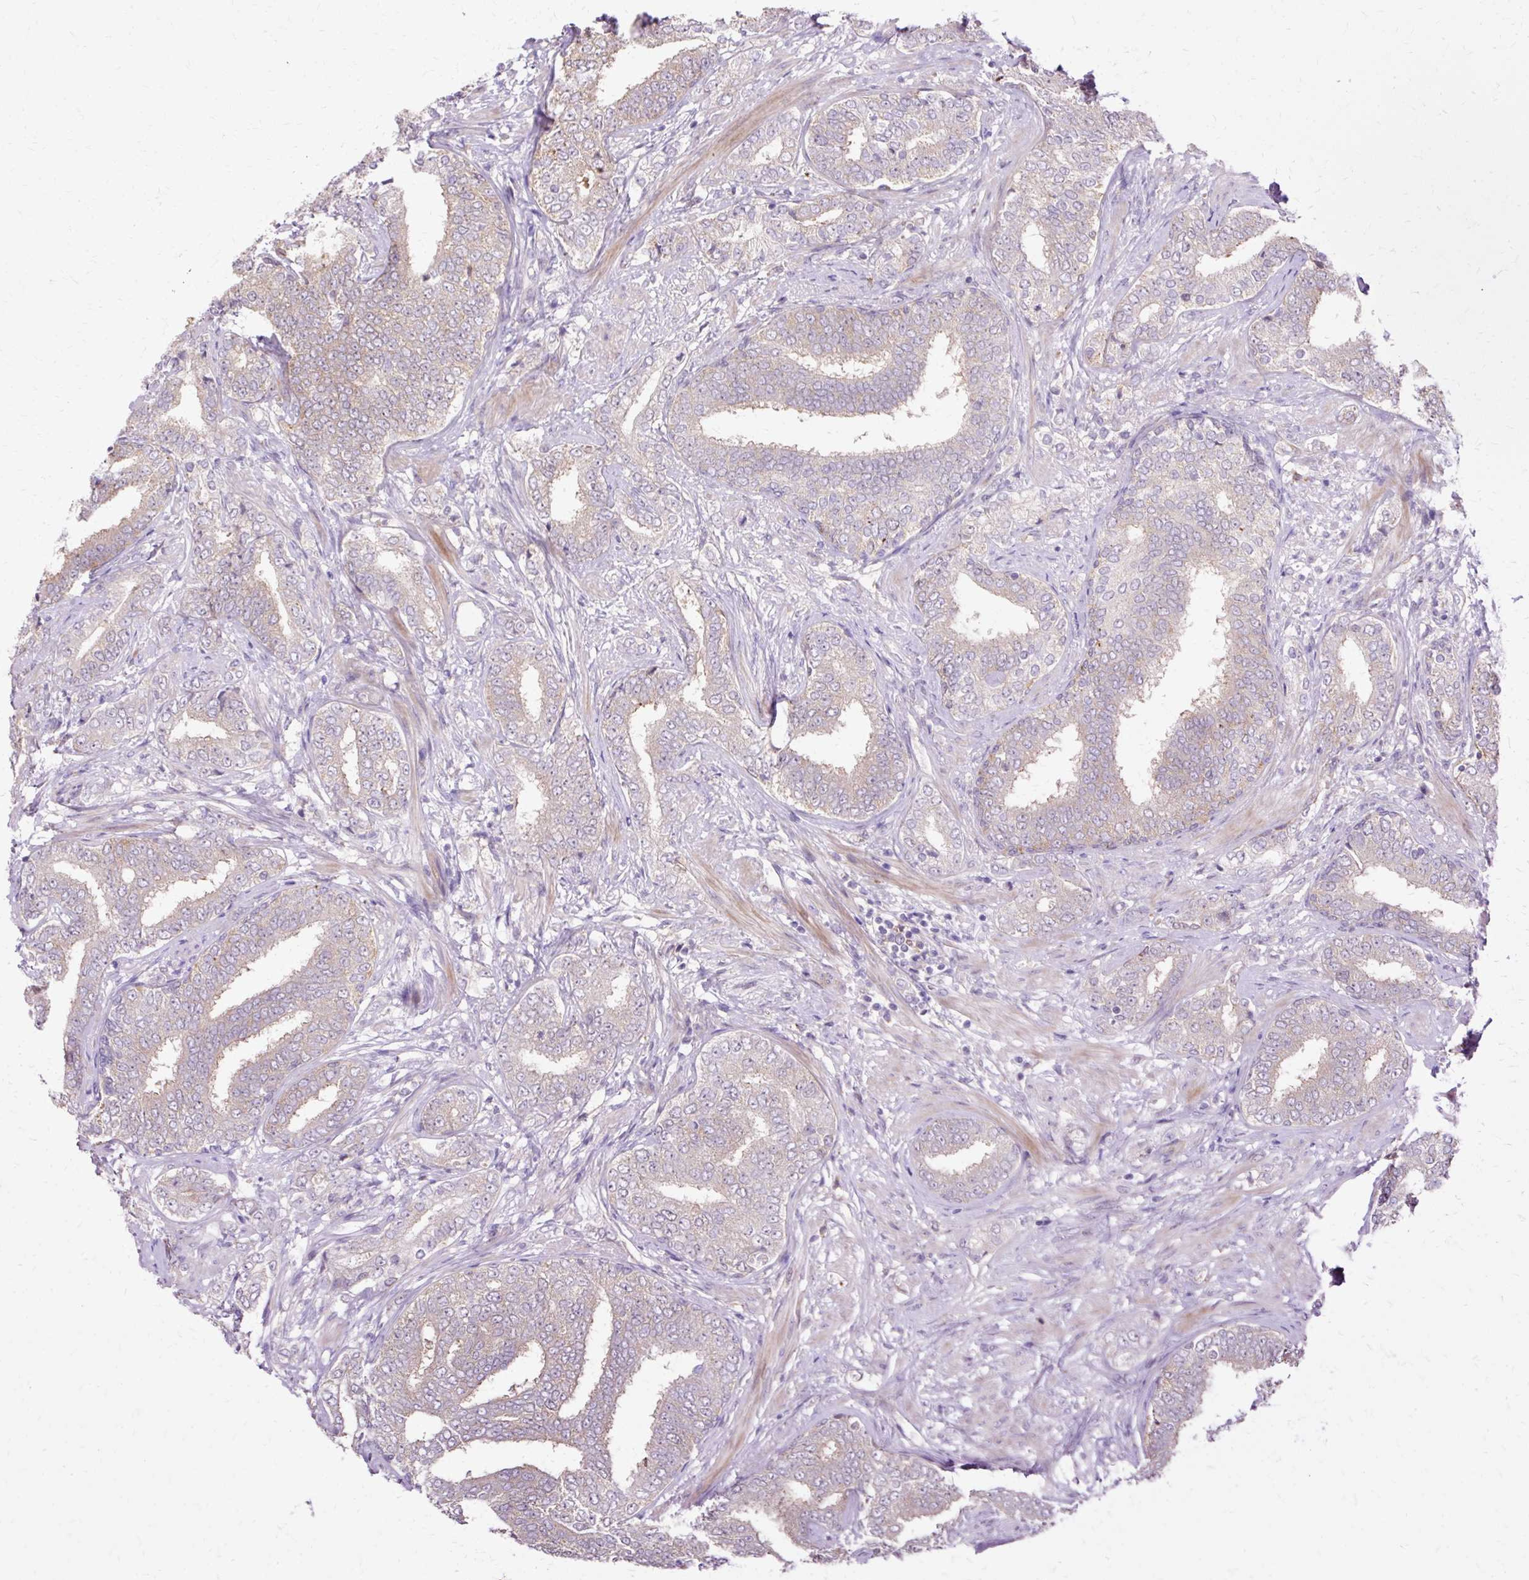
{"staining": {"intensity": "weak", "quantity": "<25%", "location": "cytoplasmic/membranous"}, "tissue": "prostate cancer", "cell_type": "Tumor cells", "image_type": "cancer", "snomed": [{"axis": "morphology", "description": "Adenocarcinoma, High grade"}, {"axis": "topography", "description": "Prostate"}], "caption": "IHC image of neoplastic tissue: prostate cancer (high-grade adenocarcinoma) stained with DAB (3,3'-diaminobenzidine) displays no significant protein positivity in tumor cells. The staining was performed using DAB to visualize the protein expression in brown, while the nuclei were stained in blue with hematoxylin (Magnification: 20x).", "gene": "GEMIN2", "patient": {"sex": "male", "age": 72}}